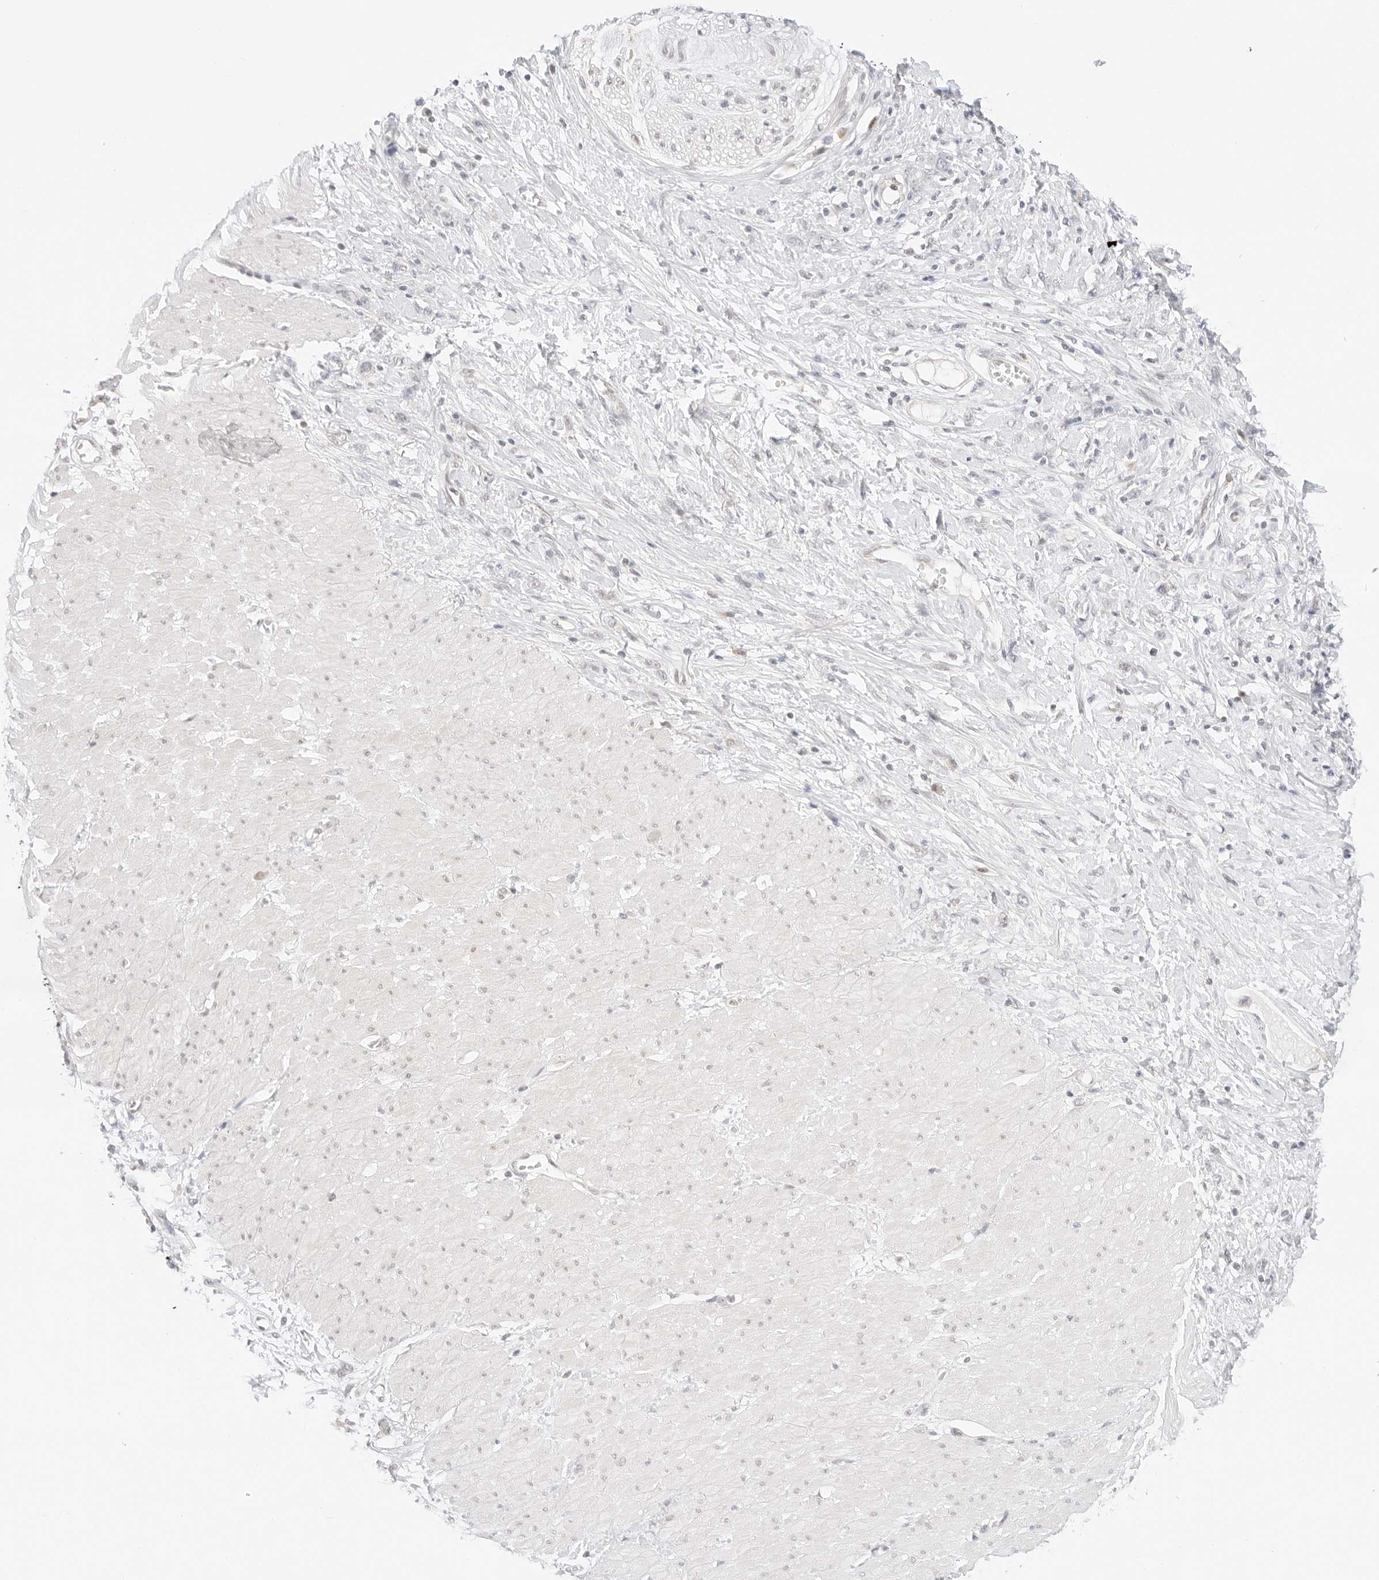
{"staining": {"intensity": "negative", "quantity": "none", "location": "none"}, "tissue": "stomach cancer", "cell_type": "Tumor cells", "image_type": "cancer", "snomed": [{"axis": "morphology", "description": "Adenocarcinoma, NOS"}, {"axis": "topography", "description": "Stomach"}], "caption": "A photomicrograph of stomach cancer stained for a protein shows no brown staining in tumor cells.", "gene": "POLR3C", "patient": {"sex": "female", "age": 76}}